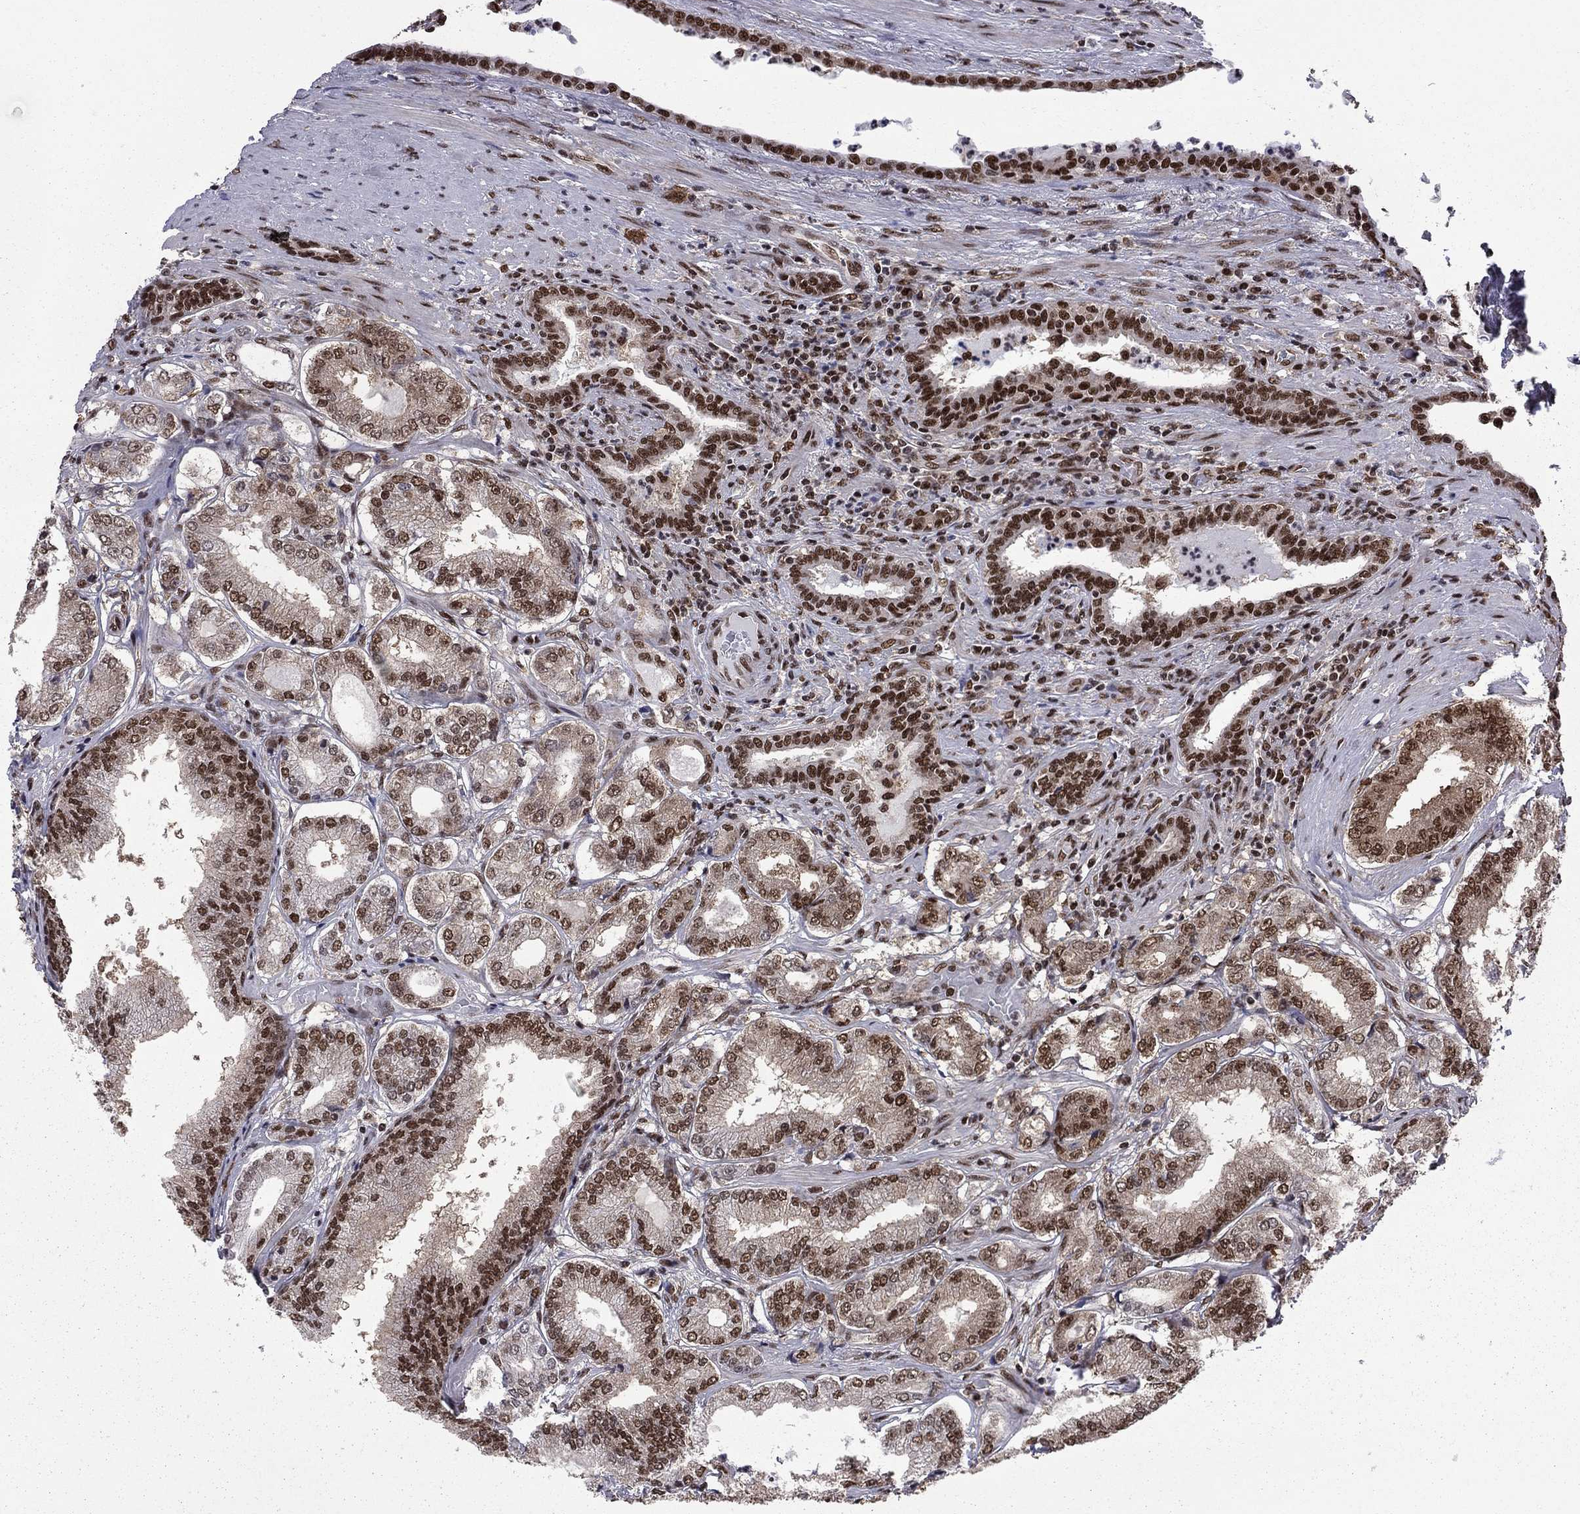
{"staining": {"intensity": "strong", "quantity": ">75%", "location": "nuclear"}, "tissue": "prostate cancer", "cell_type": "Tumor cells", "image_type": "cancer", "snomed": [{"axis": "morphology", "description": "Adenocarcinoma, NOS"}, {"axis": "topography", "description": "Prostate"}], "caption": "Immunohistochemical staining of prostate cancer displays high levels of strong nuclear protein staining in approximately >75% of tumor cells. (DAB IHC, brown staining for protein, blue staining for nuclei).", "gene": "MED25", "patient": {"sex": "male", "age": 65}}